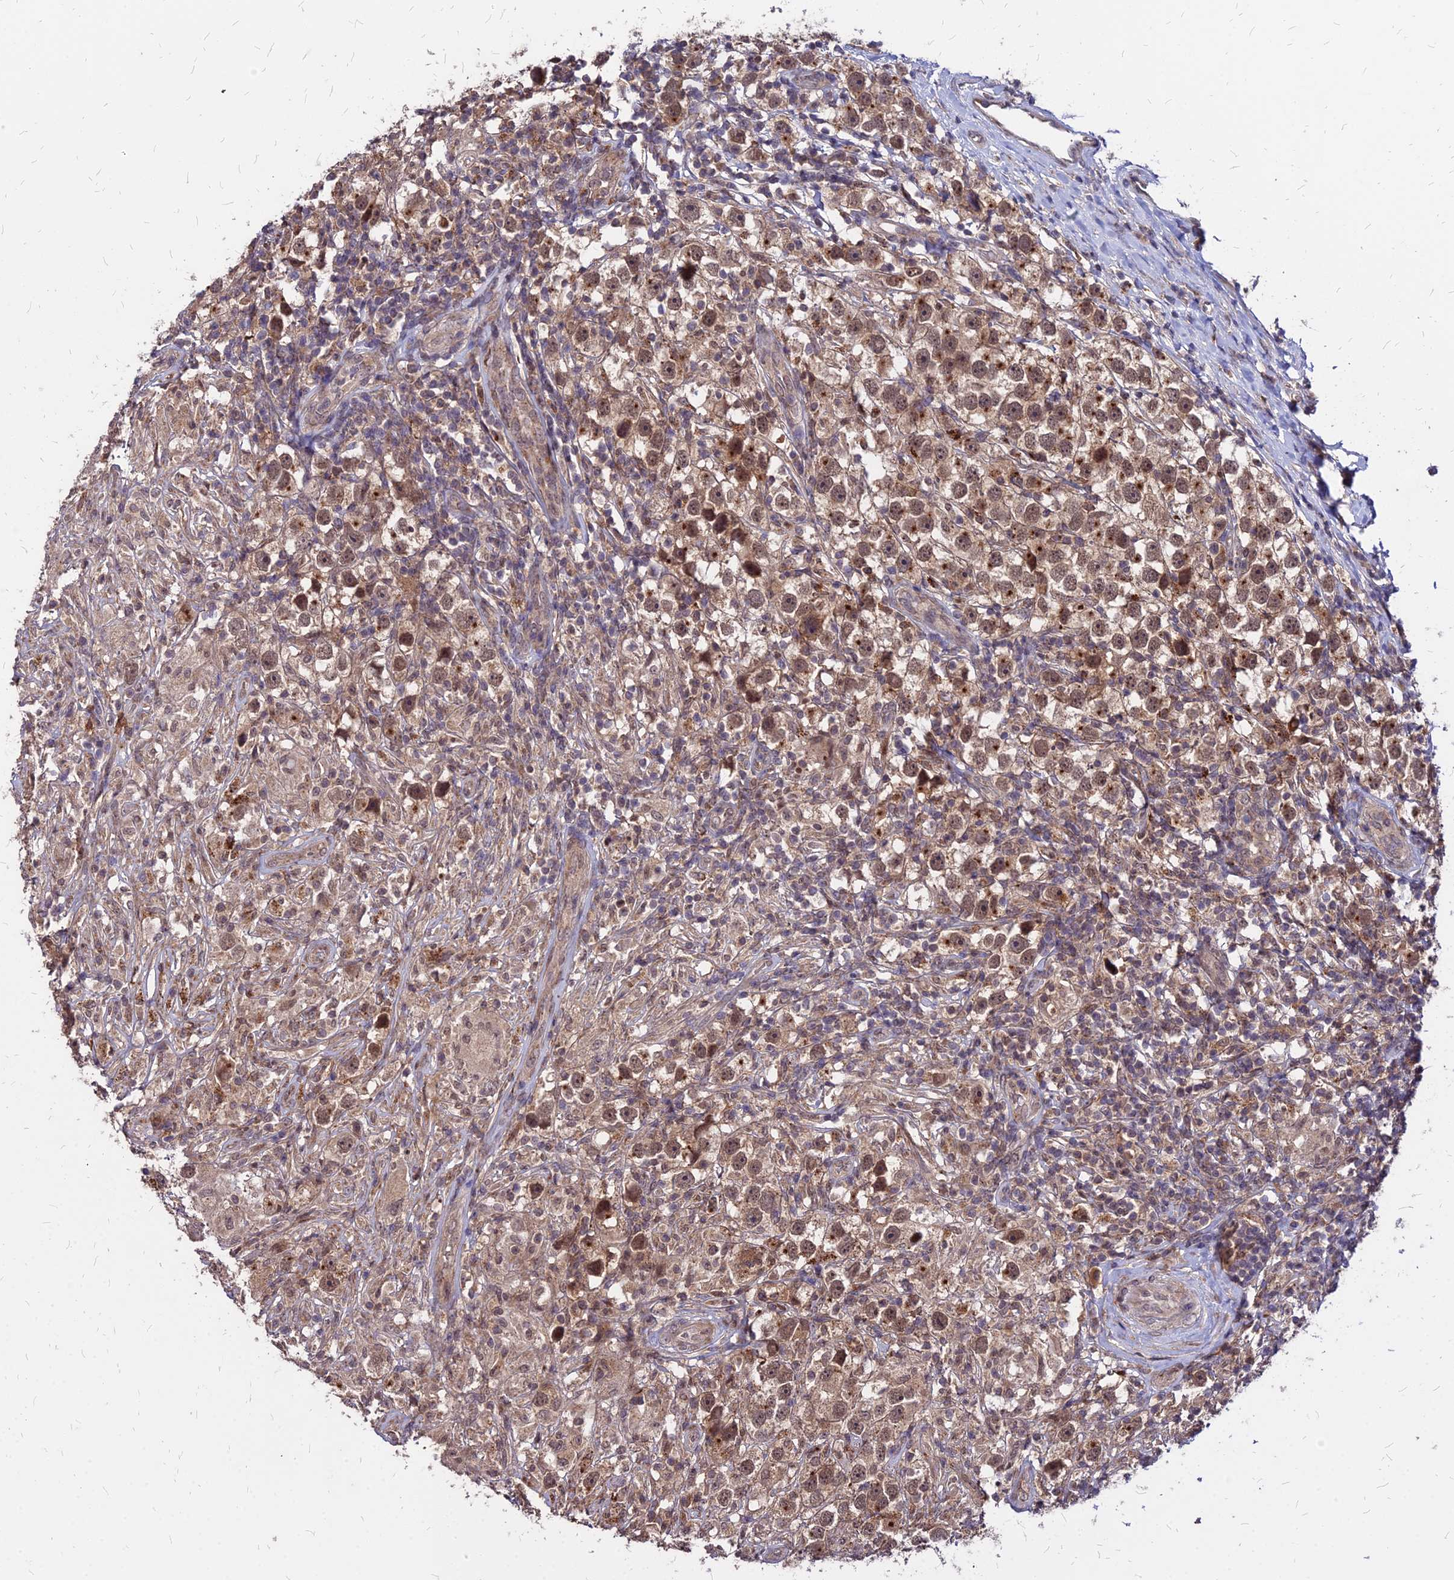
{"staining": {"intensity": "moderate", "quantity": ">75%", "location": "cytoplasmic/membranous,nuclear"}, "tissue": "testis cancer", "cell_type": "Tumor cells", "image_type": "cancer", "snomed": [{"axis": "morphology", "description": "Seminoma, NOS"}, {"axis": "topography", "description": "Testis"}], "caption": "About >75% of tumor cells in human testis cancer (seminoma) reveal moderate cytoplasmic/membranous and nuclear protein positivity as visualized by brown immunohistochemical staining.", "gene": "APBA3", "patient": {"sex": "male", "age": 49}}